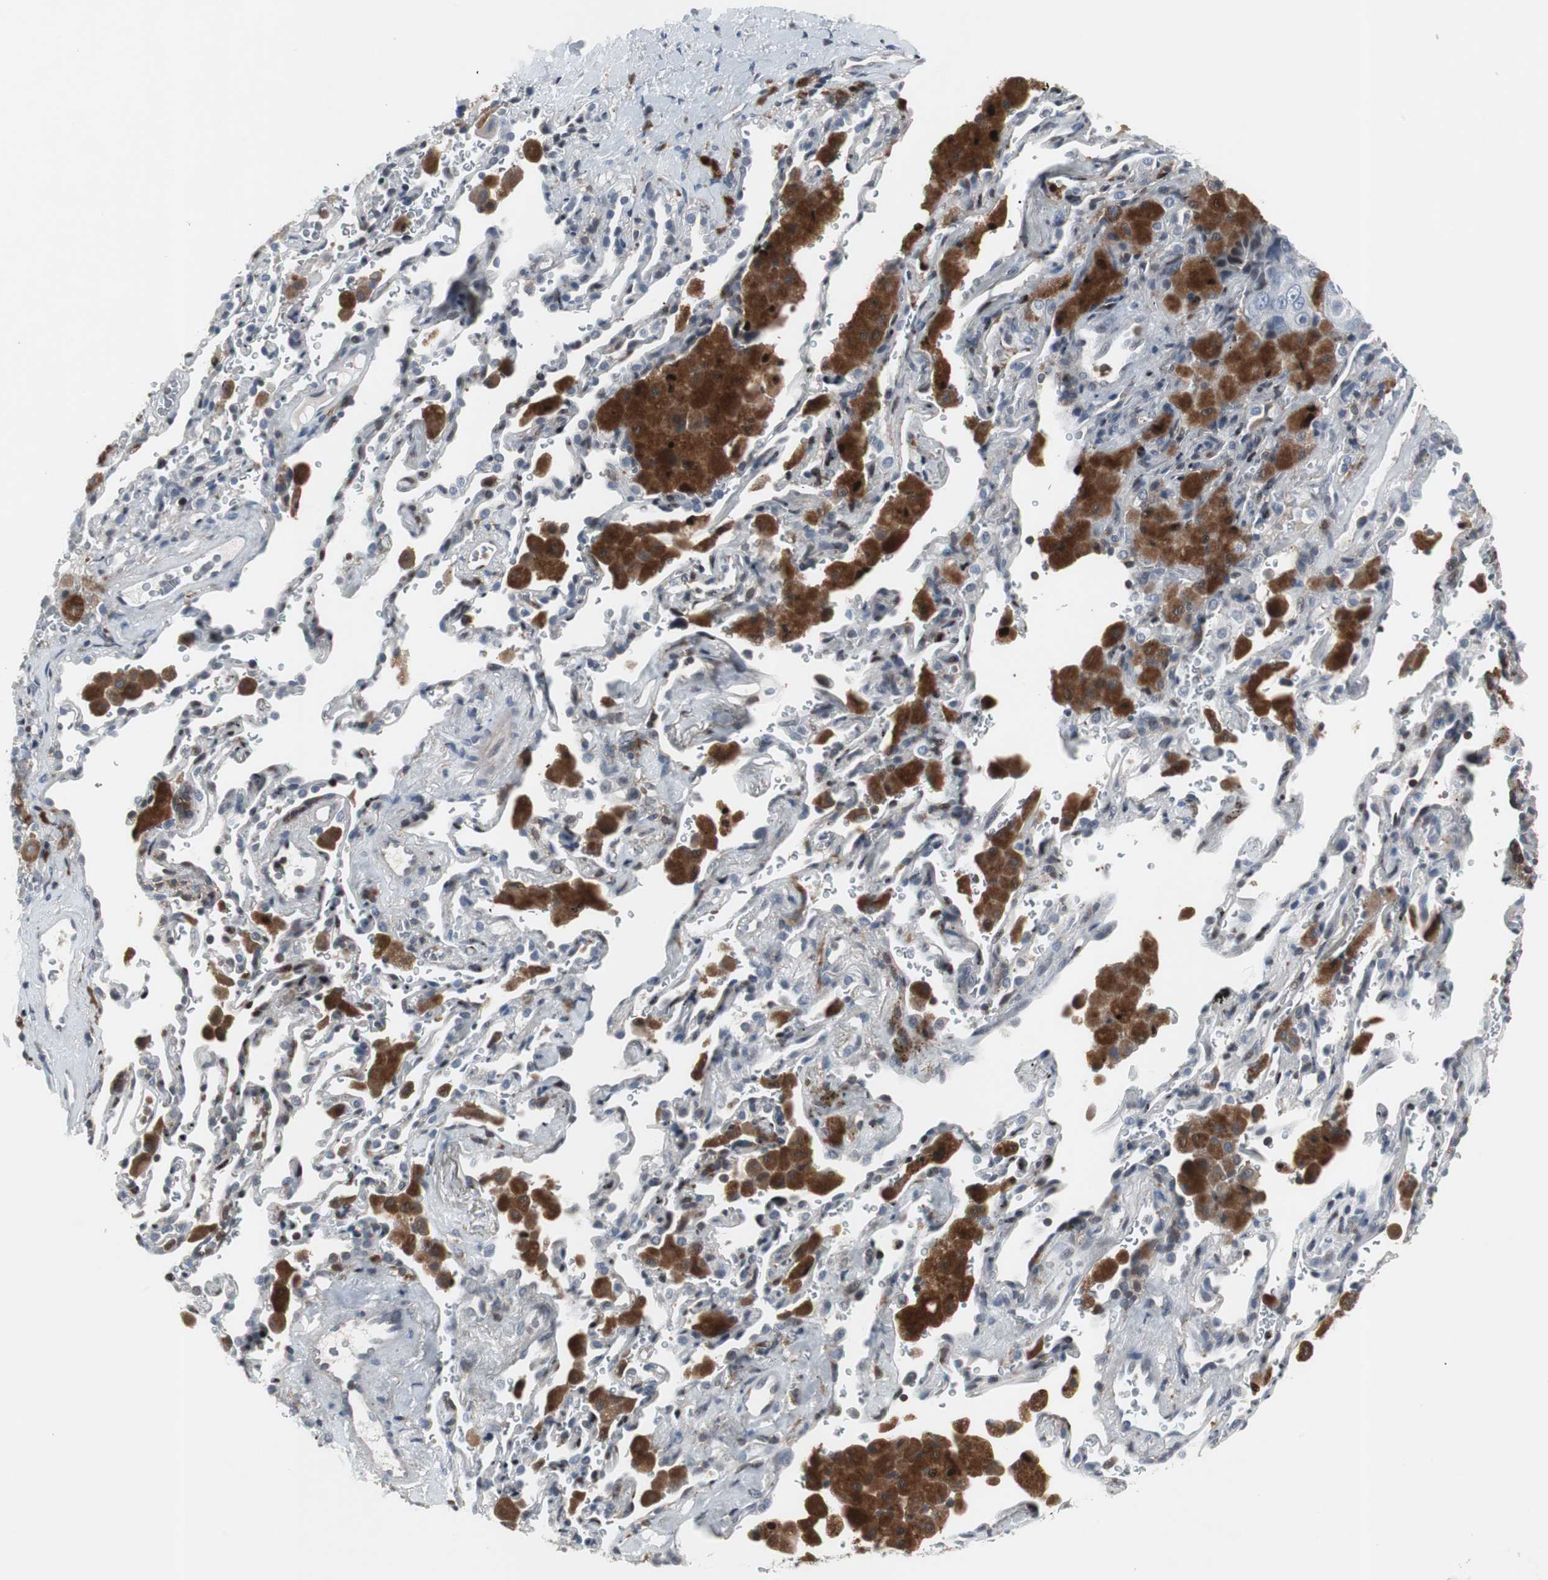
{"staining": {"intensity": "negative", "quantity": "none", "location": "none"}, "tissue": "lung cancer", "cell_type": "Tumor cells", "image_type": "cancer", "snomed": [{"axis": "morphology", "description": "Squamous cell carcinoma, NOS"}, {"axis": "topography", "description": "Lung"}], "caption": "This histopathology image is of squamous cell carcinoma (lung) stained with immunohistochemistry (IHC) to label a protein in brown with the nuclei are counter-stained blue. There is no expression in tumor cells.", "gene": "GRK2", "patient": {"sex": "male", "age": 54}}